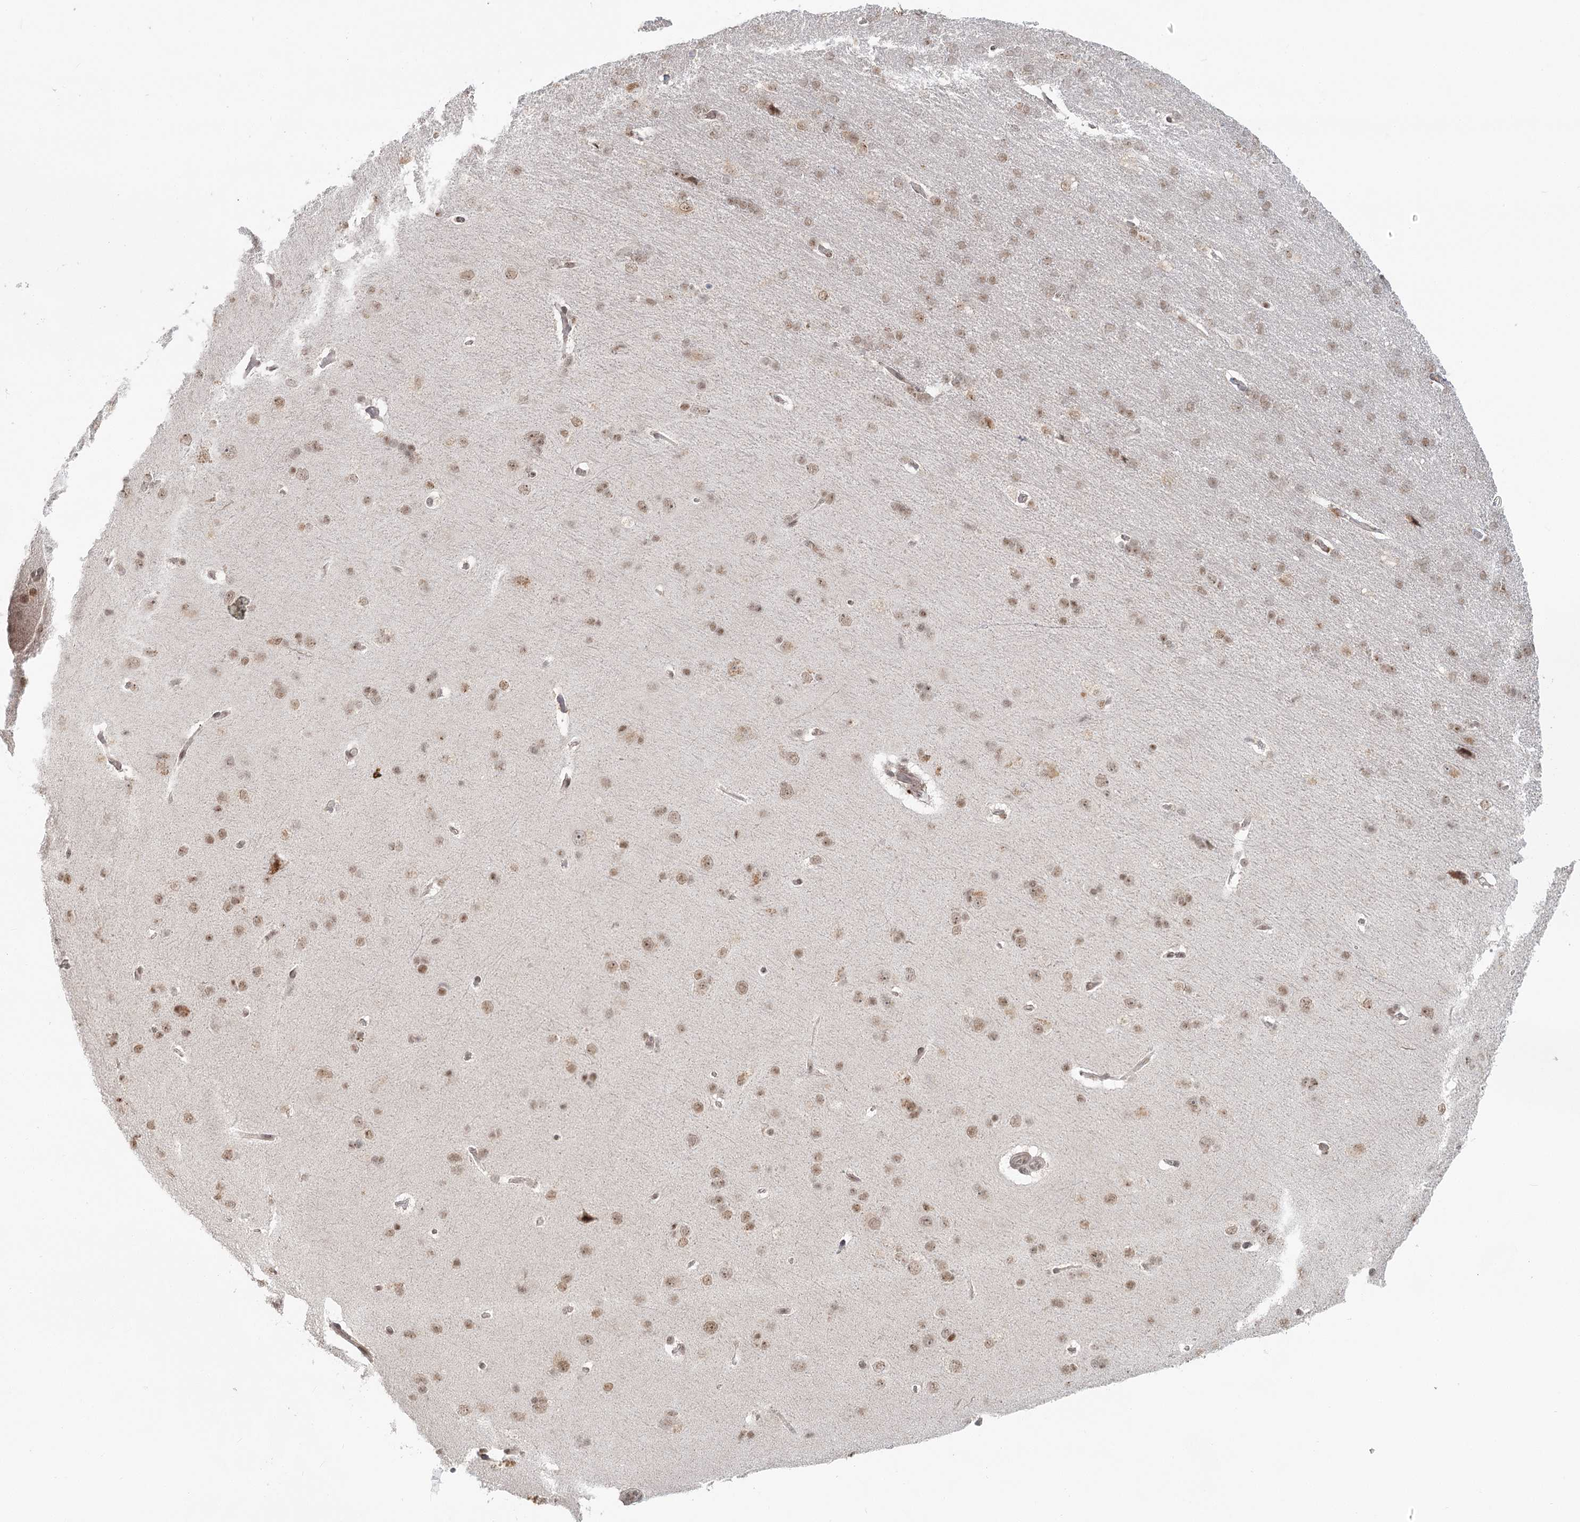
{"staining": {"intensity": "negative", "quantity": "none", "location": "none"}, "tissue": "cerebral cortex", "cell_type": "Endothelial cells", "image_type": "normal", "snomed": [{"axis": "morphology", "description": "Normal tissue, NOS"}, {"axis": "topography", "description": "Cerebral cortex"}], "caption": "A high-resolution photomicrograph shows immunohistochemistry staining of unremarkable cerebral cortex, which exhibits no significant staining in endothelial cells.", "gene": "R3HCC1L", "patient": {"sex": "male", "age": 62}}